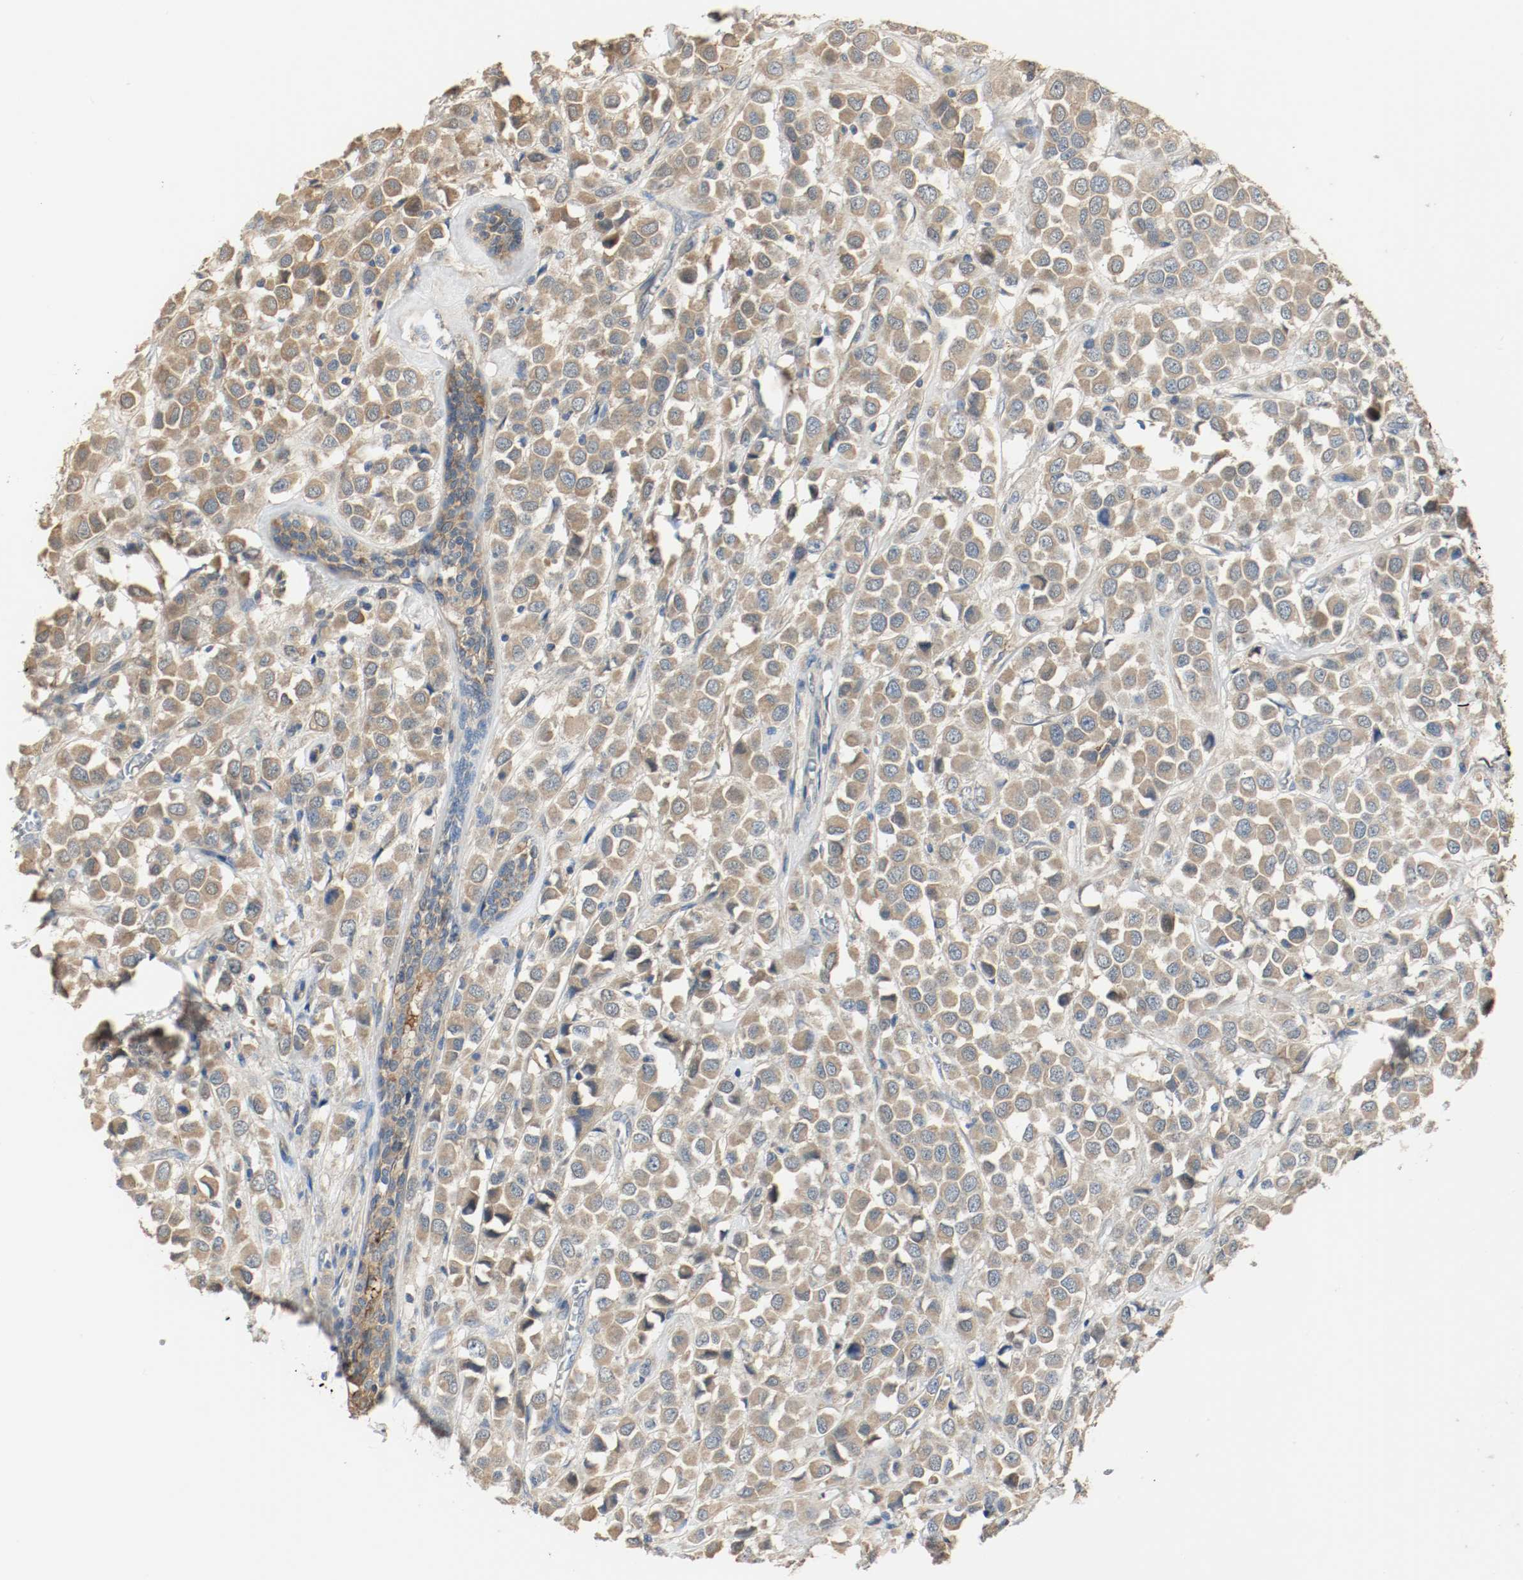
{"staining": {"intensity": "weak", "quantity": ">75%", "location": "cytoplasmic/membranous"}, "tissue": "breast cancer", "cell_type": "Tumor cells", "image_type": "cancer", "snomed": [{"axis": "morphology", "description": "Duct carcinoma"}, {"axis": "topography", "description": "Breast"}], "caption": "Protein analysis of intraductal carcinoma (breast) tissue shows weak cytoplasmic/membranous expression in approximately >75% of tumor cells.", "gene": "MELTF", "patient": {"sex": "female", "age": 61}}